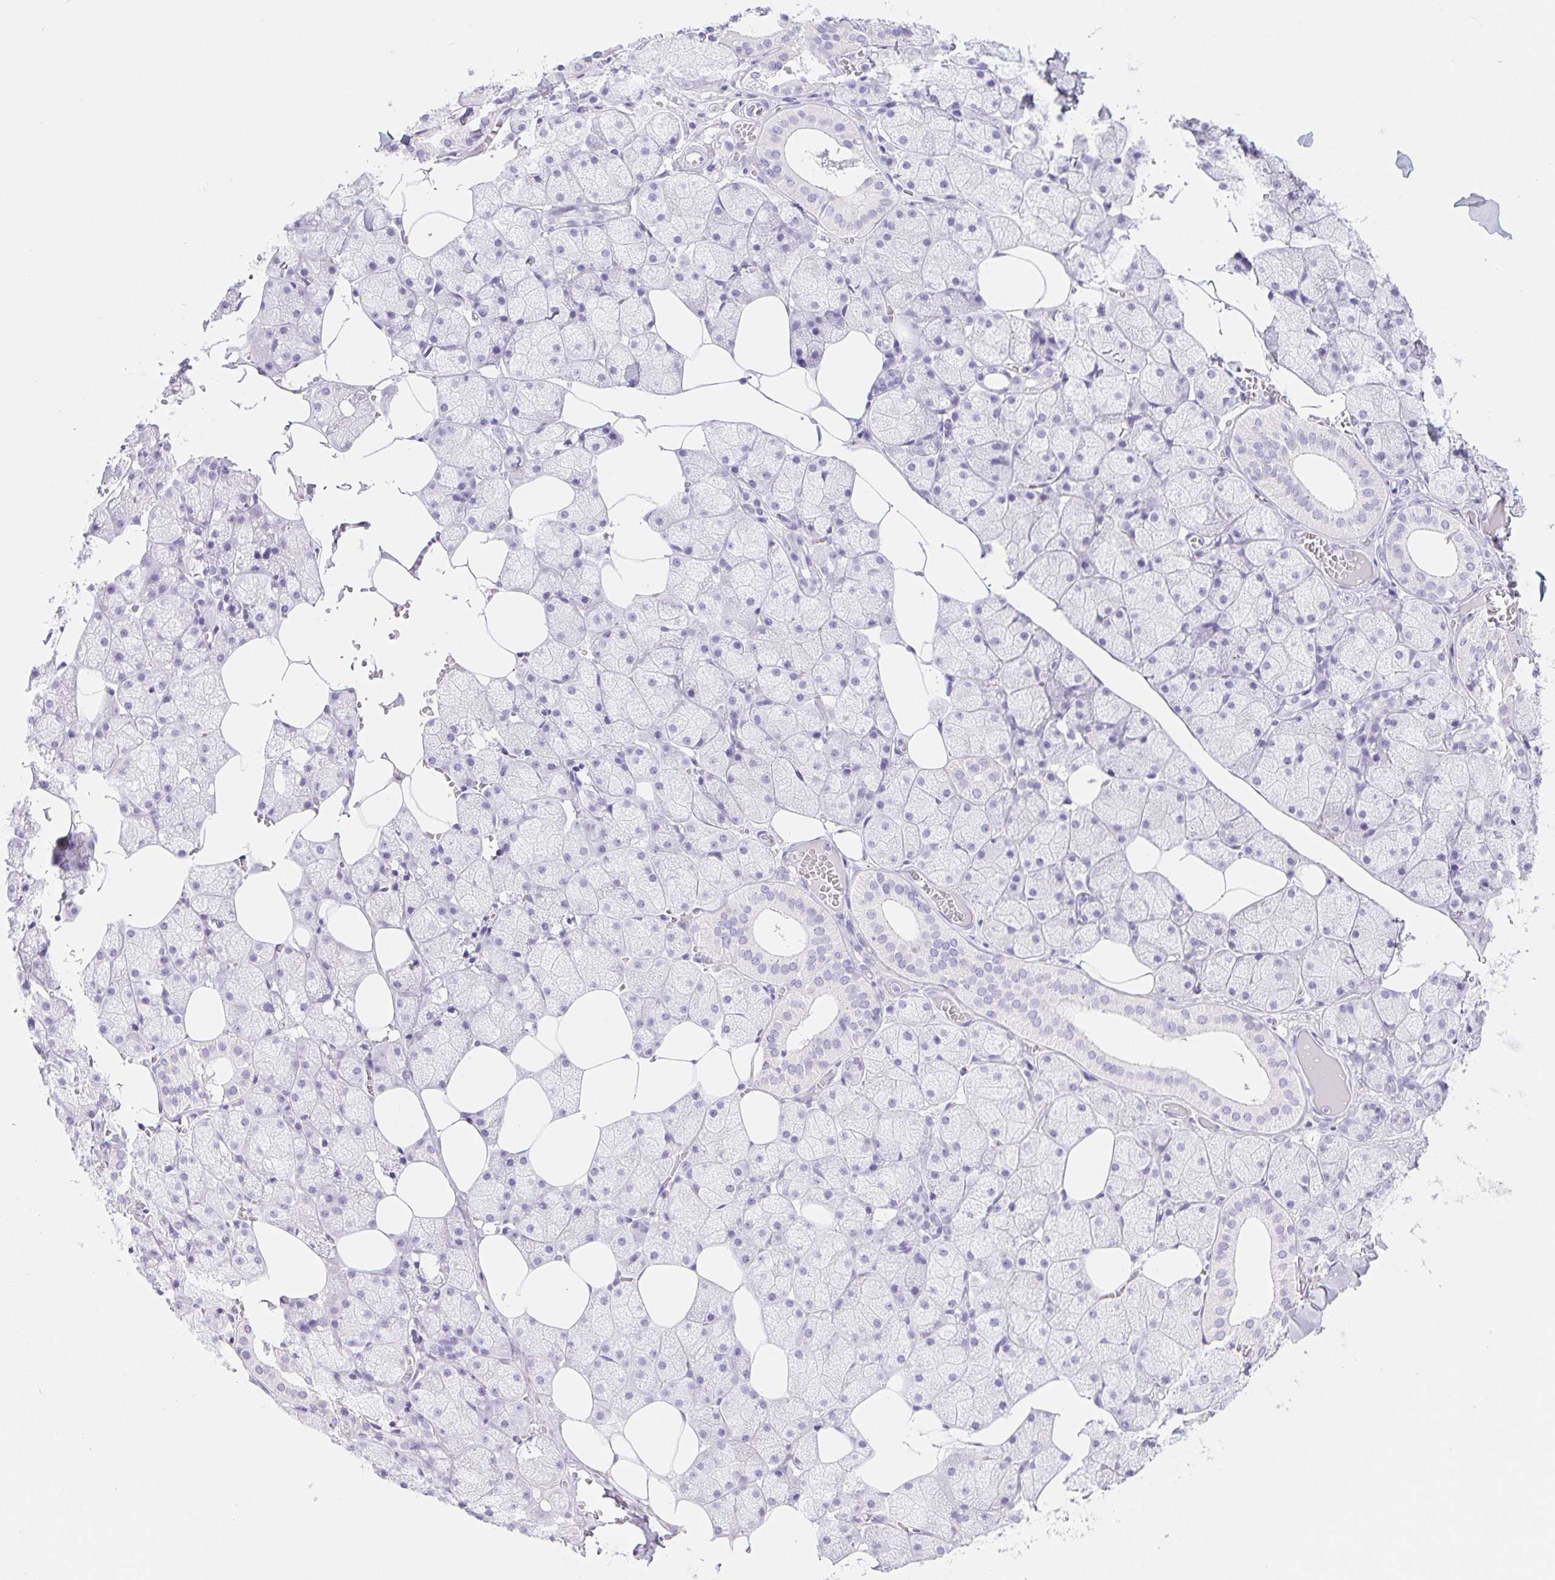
{"staining": {"intensity": "negative", "quantity": "none", "location": "none"}, "tissue": "salivary gland", "cell_type": "Glandular cells", "image_type": "normal", "snomed": [{"axis": "morphology", "description": "Normal tissue, NOS"}, {"axis": "topography", "description": "Salivary gland"}, {"axis": "topography", "description": "Peripheral nerve tissue"}], "caption": "This is an IHC image of benign human salivary gland. There is no positivity in glandular cells.", "gene": "PNLIP", "patient": {"sex": "male", "age": 38}}